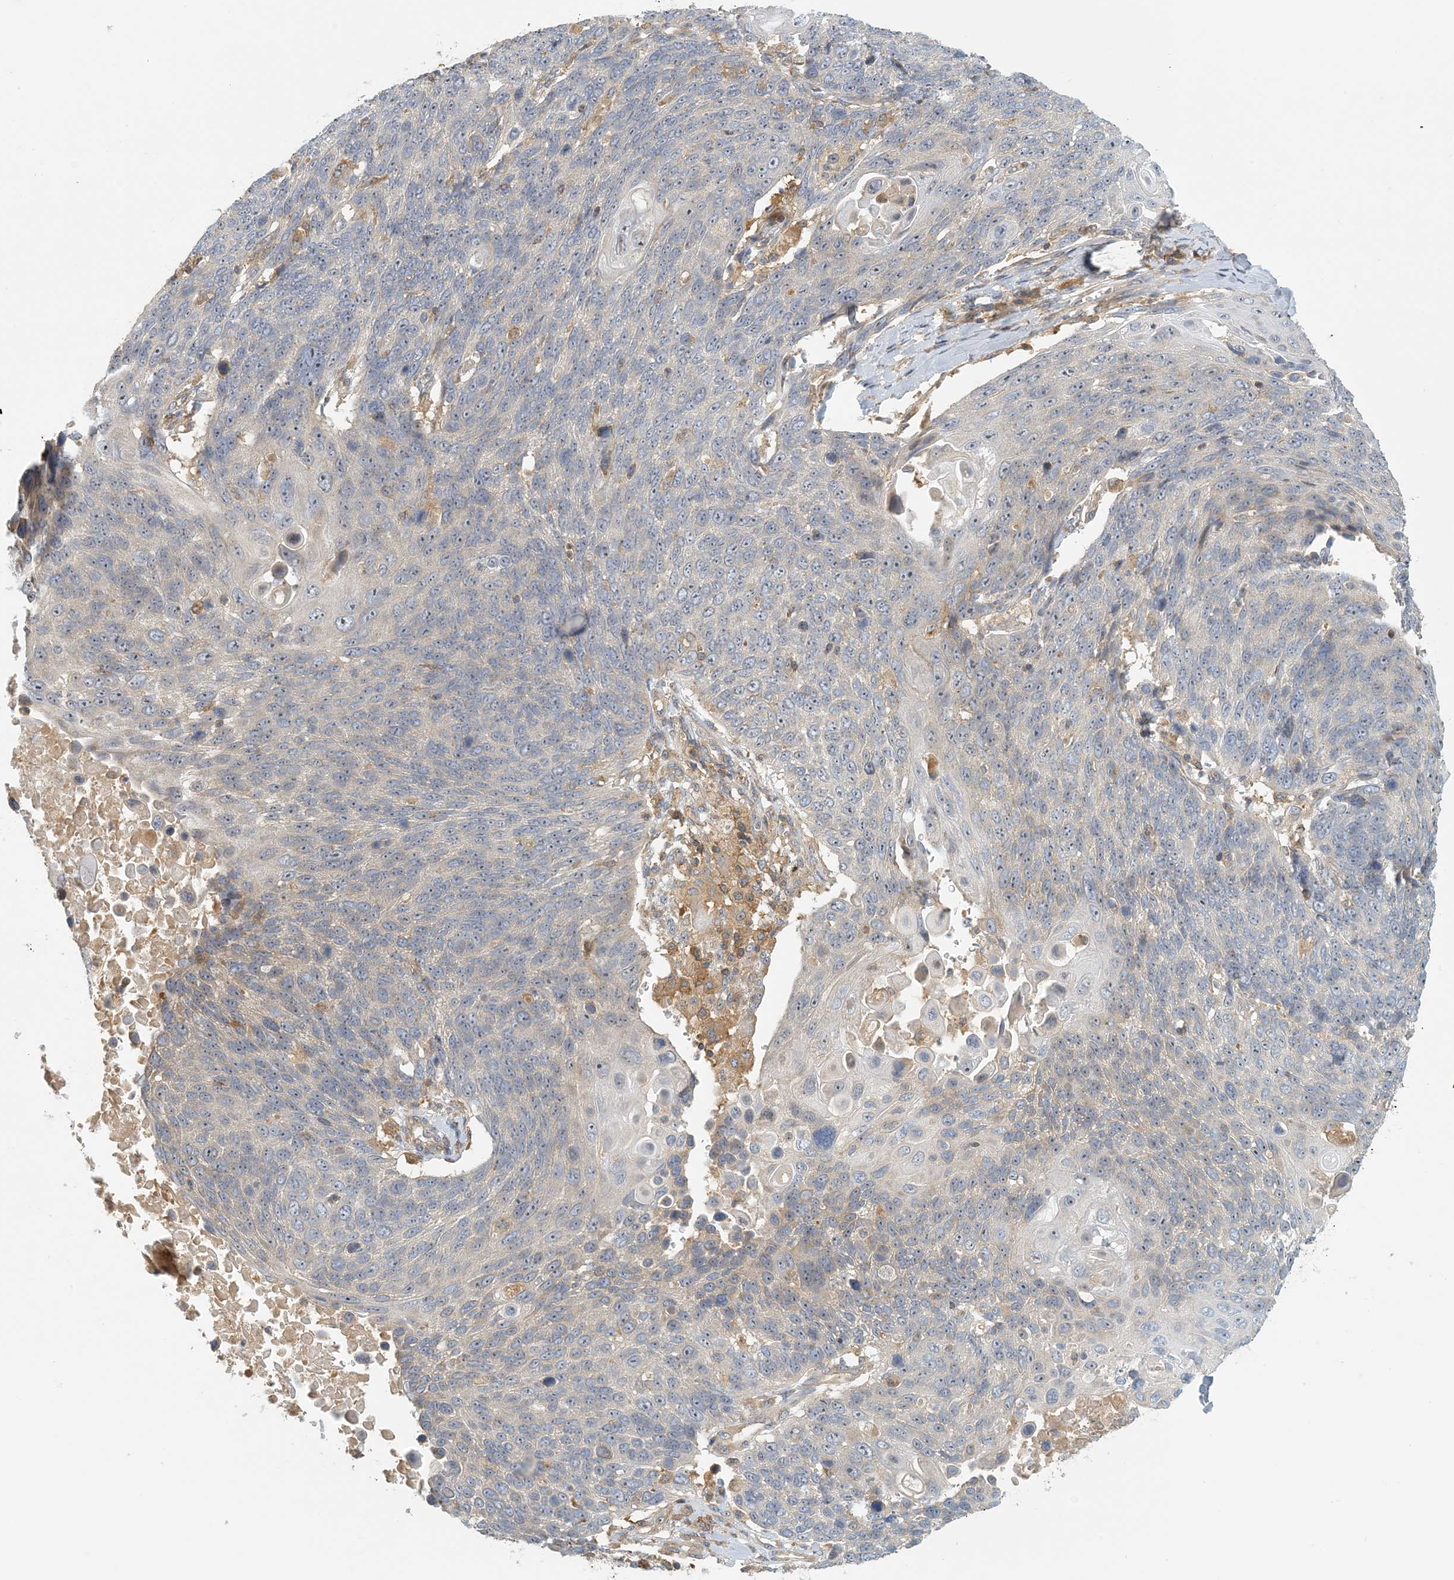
{"staining": {"intensity": "weak", "quantity": "<25%", "location": "cytoplasmic/membranous"}, "tissue": "lung cancer", "cell_type": "Tumor cells", "image_type": "cancer", "snomed": [{"axis": "morphology", "description": "Squamous cell carcinoma, NOS"}, {"axis": "topography", "description": "Lung"}], "caption": "High magnification brightfield microscopy of squamous cell carcinoma (lung) stained with DAB (brown) and counterstained with hematoxylin (blue): tumor cells show no significant staining. (Brightfield microscopy of DAB immunohistochemistry at high magnification).", "gene": "COLEC11", "patient": {"sex": "male", "age": 66}}